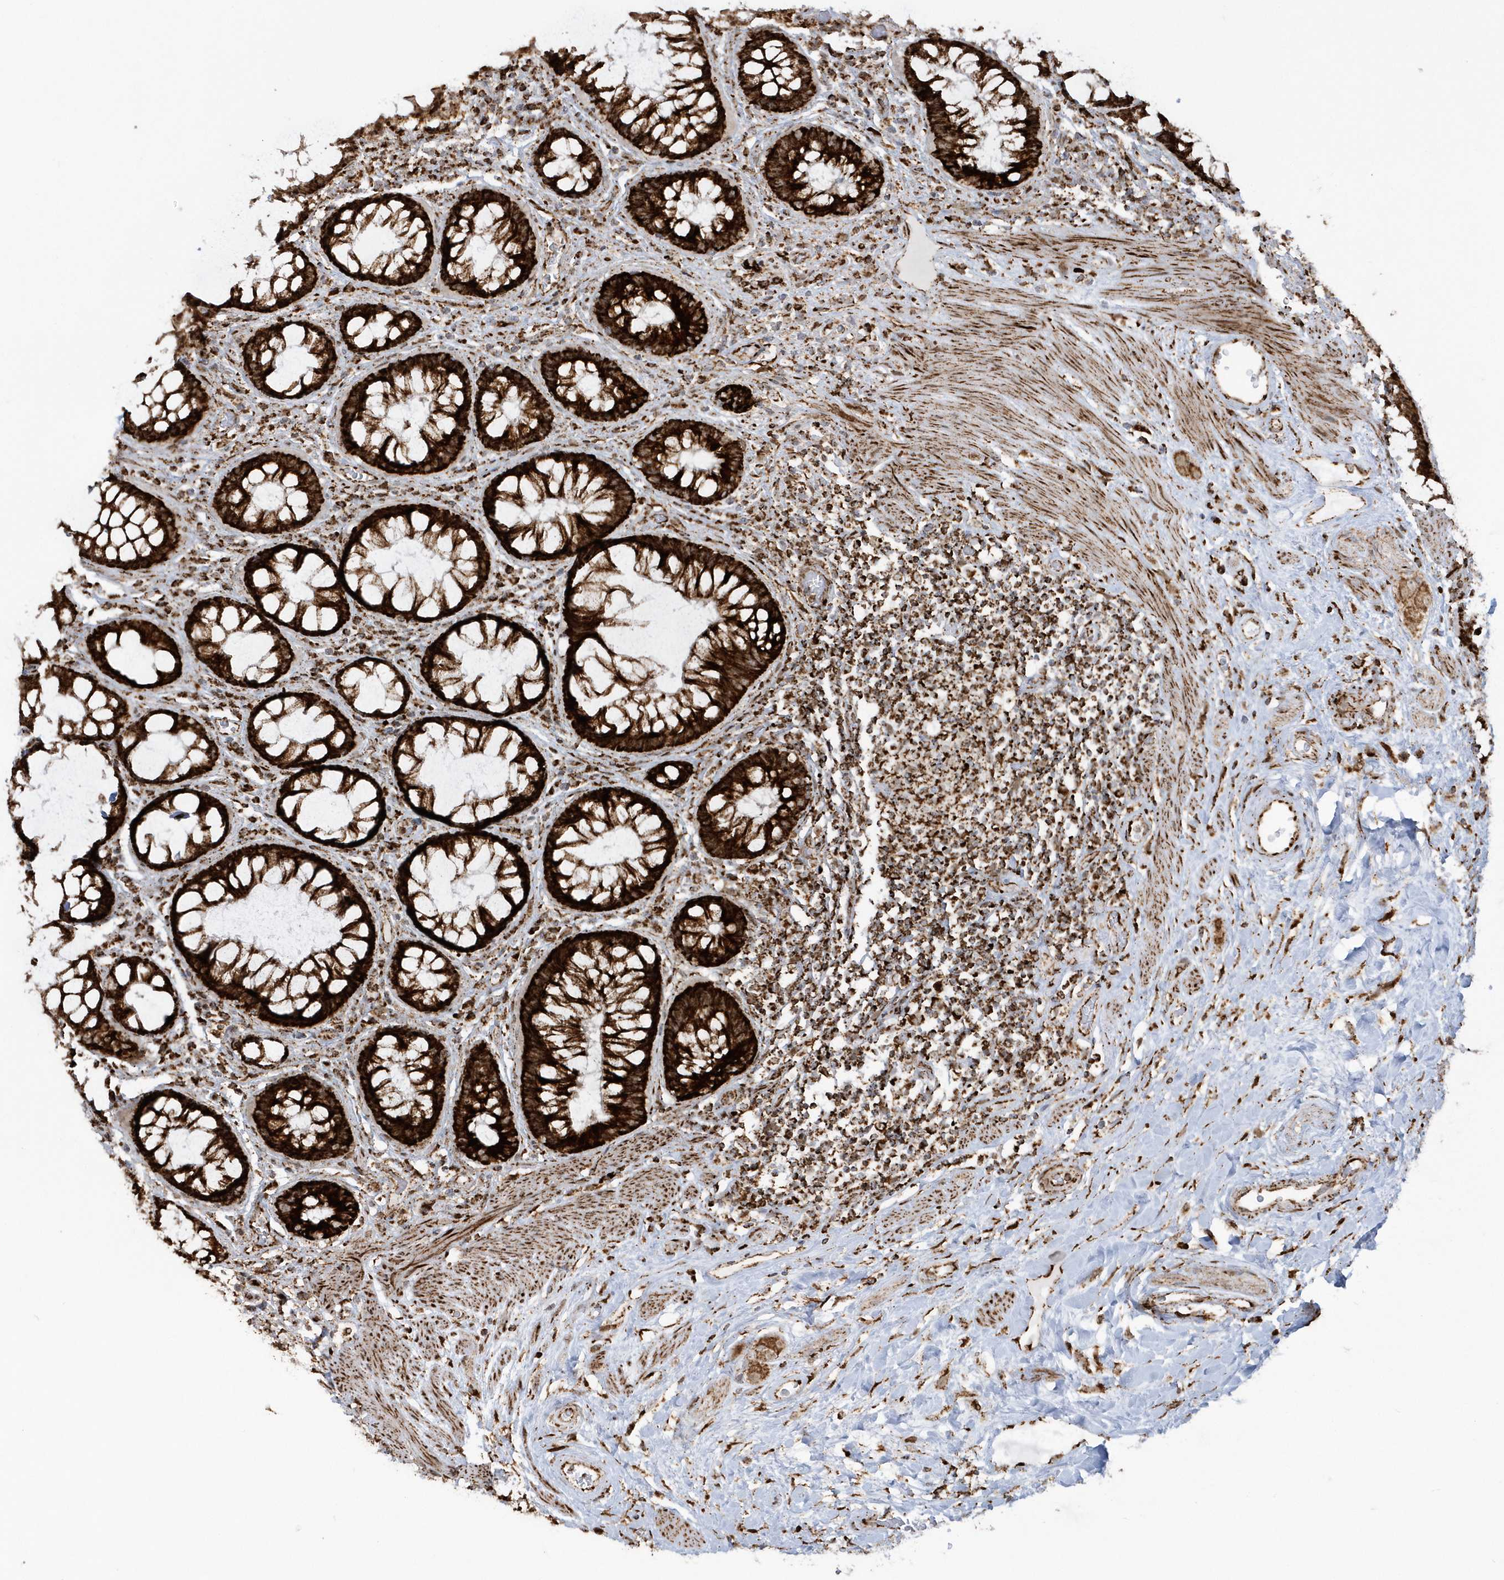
{"staining": {"intensity": "strong", "quantity": ">75%", "location": "cytoplasmic/membranous"}, "tissue": "rectum", "cell_type": "Glandular cells", "image_type": "normal", "snomed": [{"axis": "morphology", "description": "Normal tissue, NOS"}, {"axis": "topography", "description": "Rectum"}], "caption": "Rectum stained with DAB IHC reveals high levels of strong cytoplasmic/membranous expression in about >75% of glandular cells. (Stains: DAB (3,3'-diaminobenzidine) in brown, nuclei in blue, Microscopy: brightfield microscopy at high magnification).", "gene": "CRY2", "patient": {"sex": "male", "age": 64}}